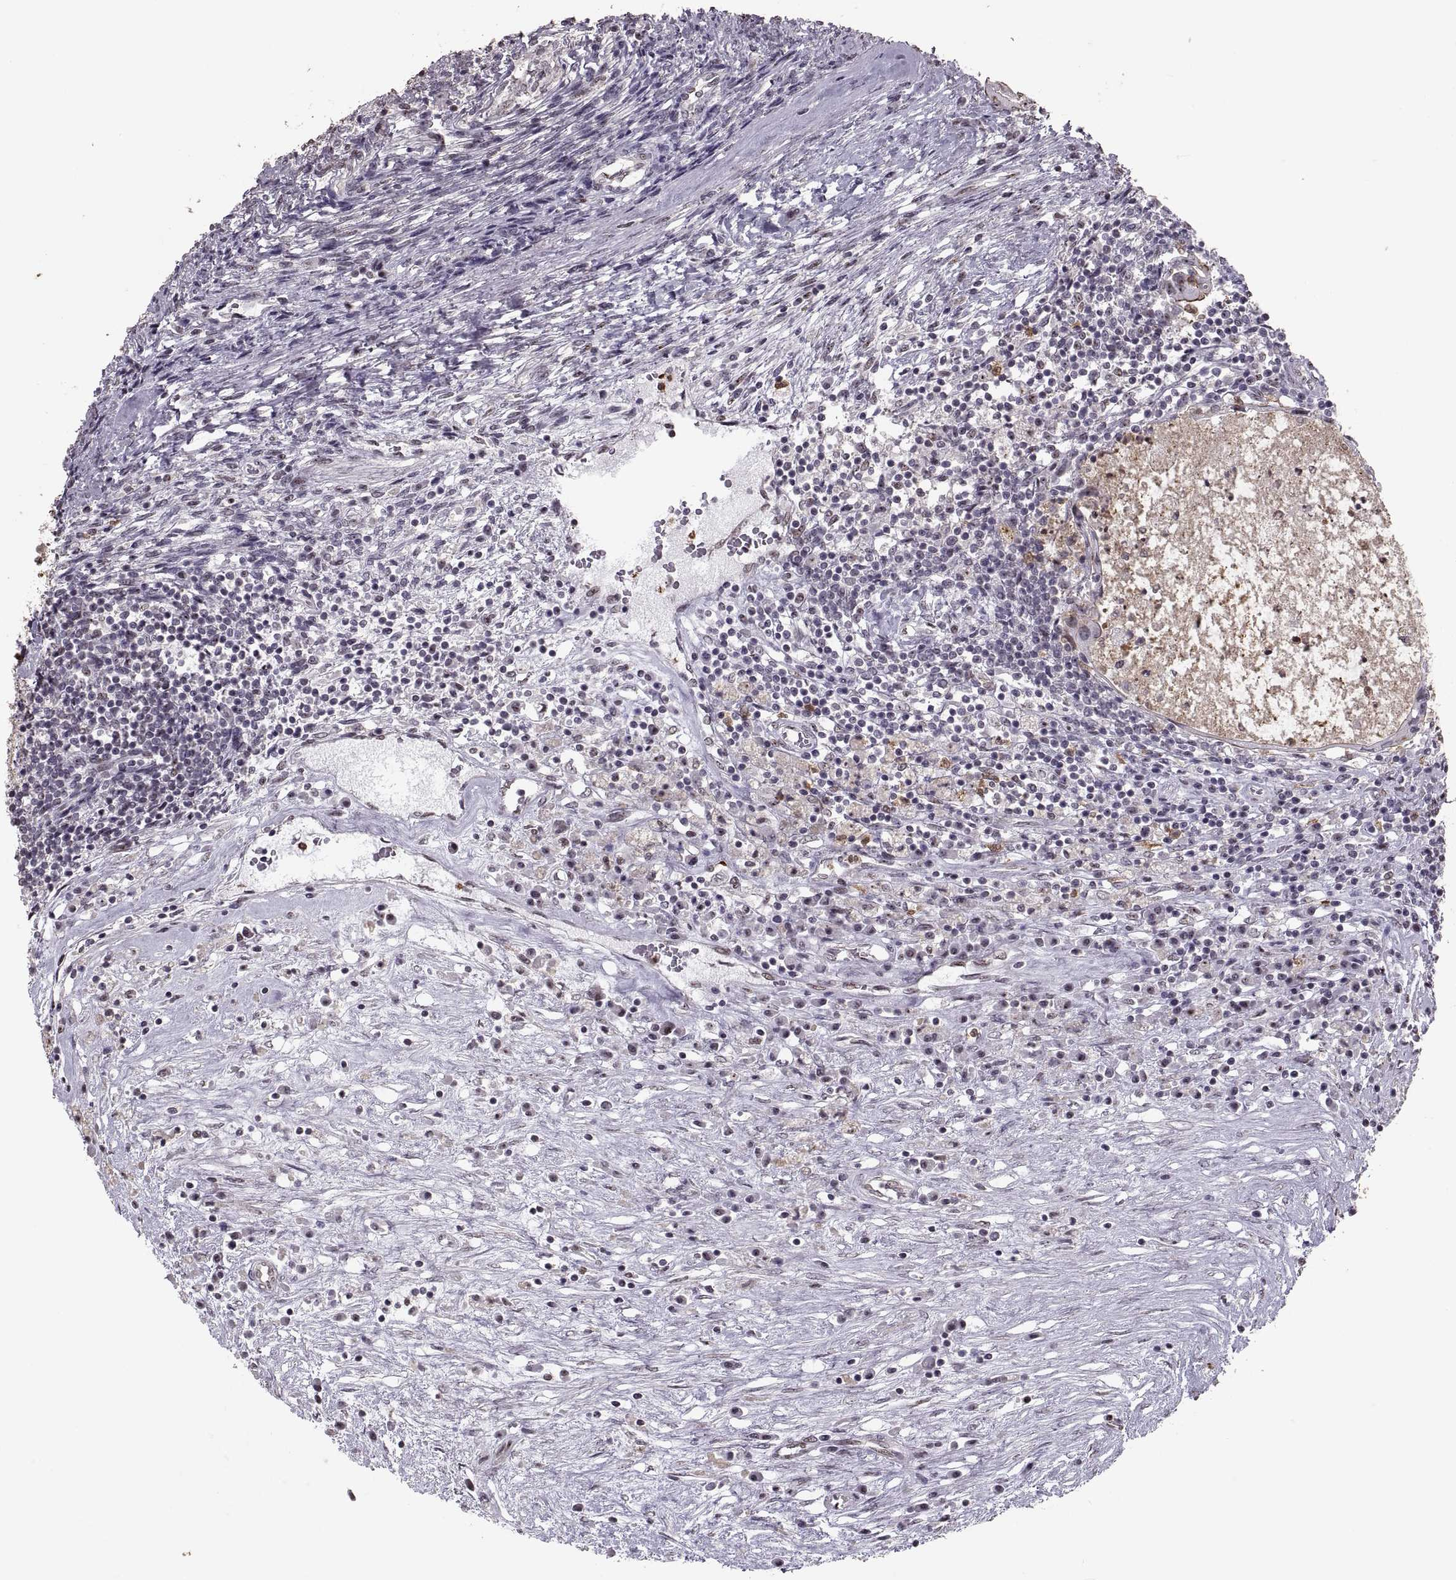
{"staining": {"intensity": "negative", "quantity": "none", "location": "none"}, "tissue": "testis cancer", "cell_type": "Tumor cells", "image_type": "cancer", "snomed": [{"axis": "morphology", "description": "Carcinoma, Embryonal, NOS"}, {"axis": "topography", "description": "Testis"}], "caption": "This is an immunohistochemistry photomicrograph of testis embryonal carcinoma. There is no staining in tumor cells.", "gene": "PALS1", "patient": {"sex": "male", "age": 37}}